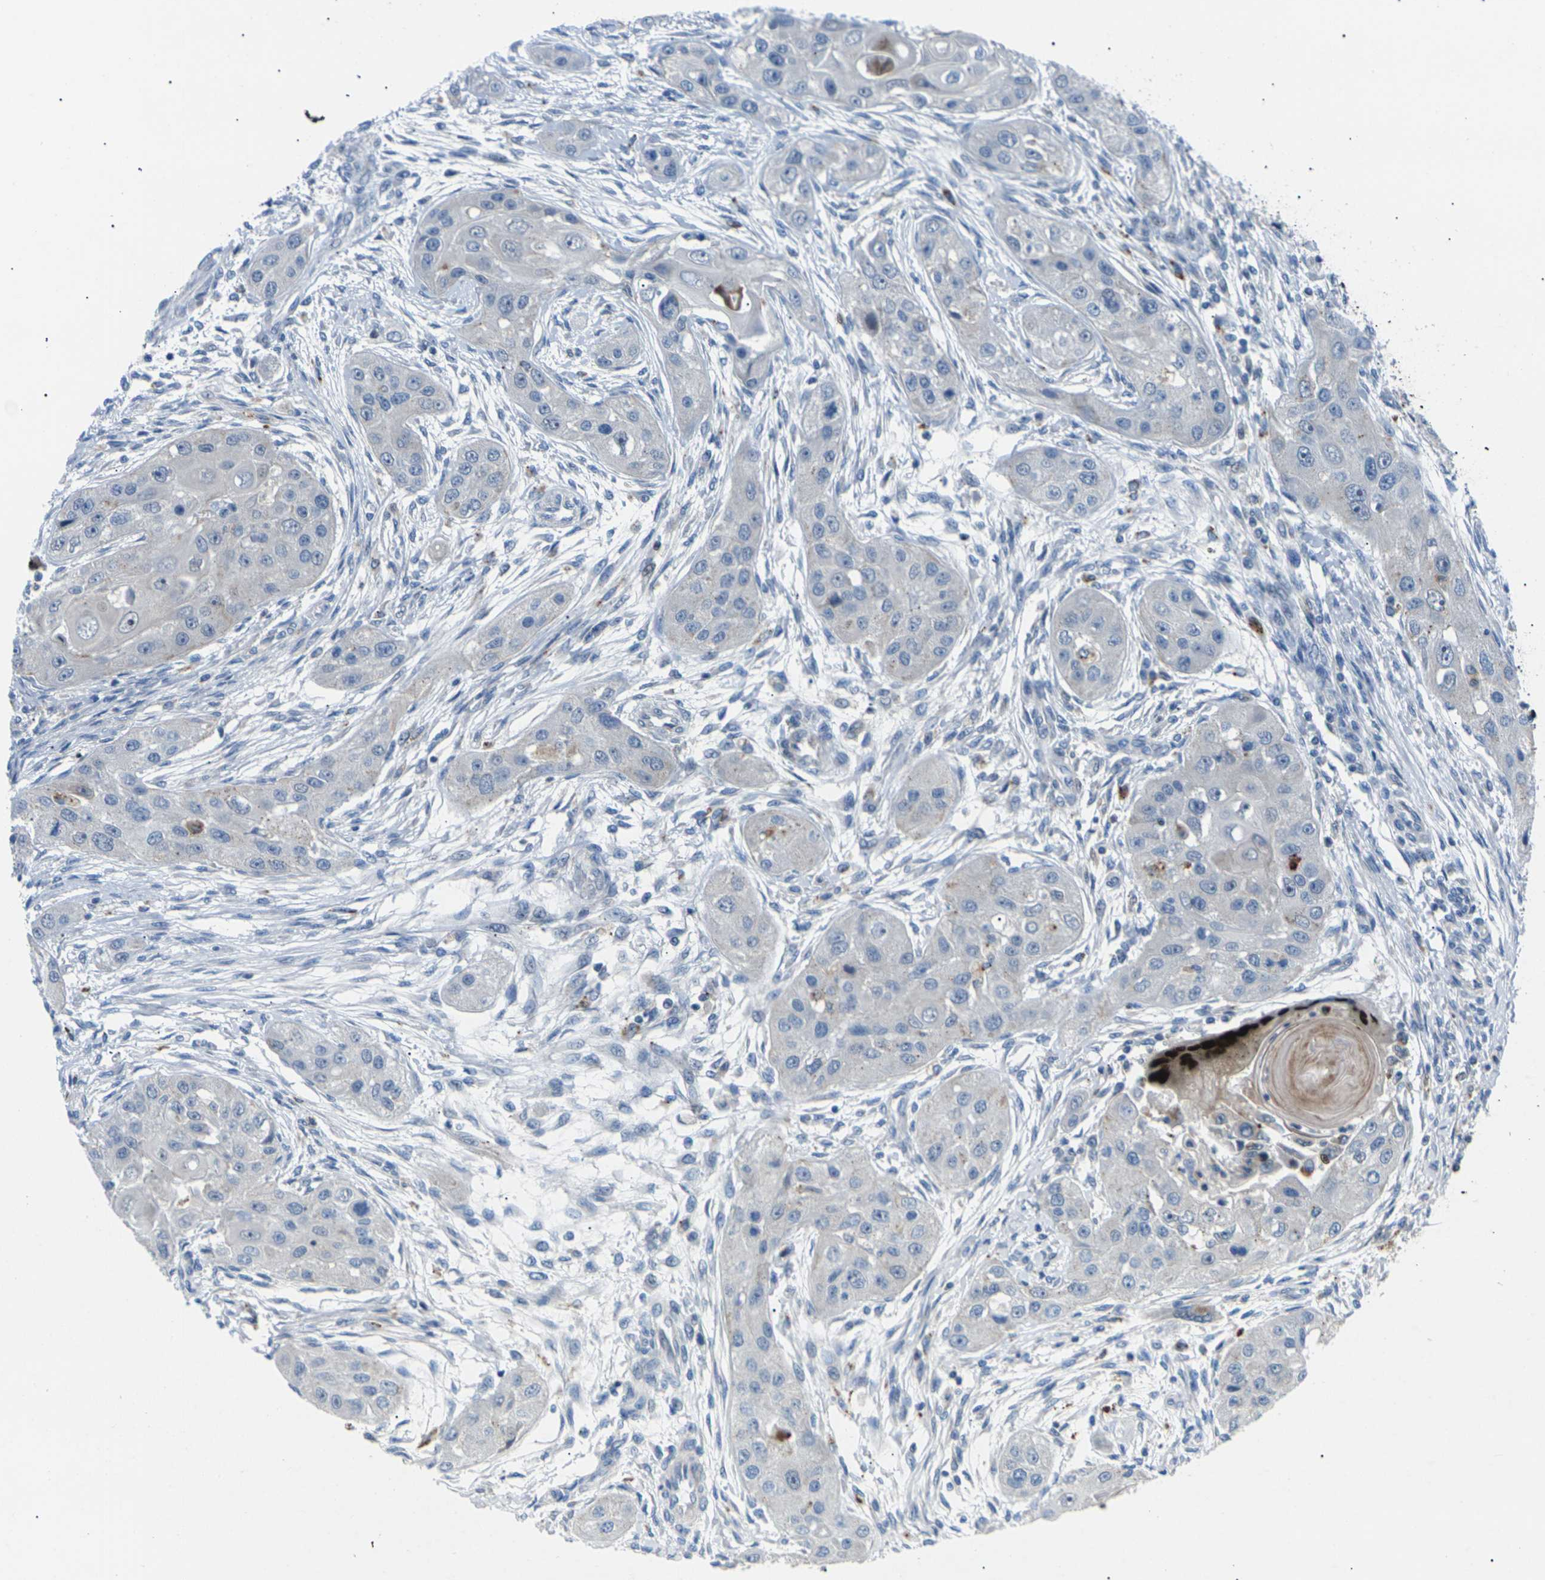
{"staining": {"intensity": "moderate", "quantity": "<25%", "location": "cytoplasmic/membranous"}, "tissue": "head and neck cancer", "cell_type": "Tumor cells", "image_type": "cancer", "snomed": [{"axis": "morphology", "description": "Normal tissue, NOS"}, {"axis": "morphology", "description": "Squamous cell carcinoma, NOS"}, {"axis": "topography", "description": "Skeletal muscle"}, {"axis": "topography", "description": "Head-Neck"}], "caption": "Immunohistochemical staining of human head and neck cancer (squamous cell carcinoma) displays low levels of moderate cytoplasmic/membranous protein staining in about <25% of tumor cells.", "gene": "RPS6KA3", "patient": {"sex": "male", "age": 51}}